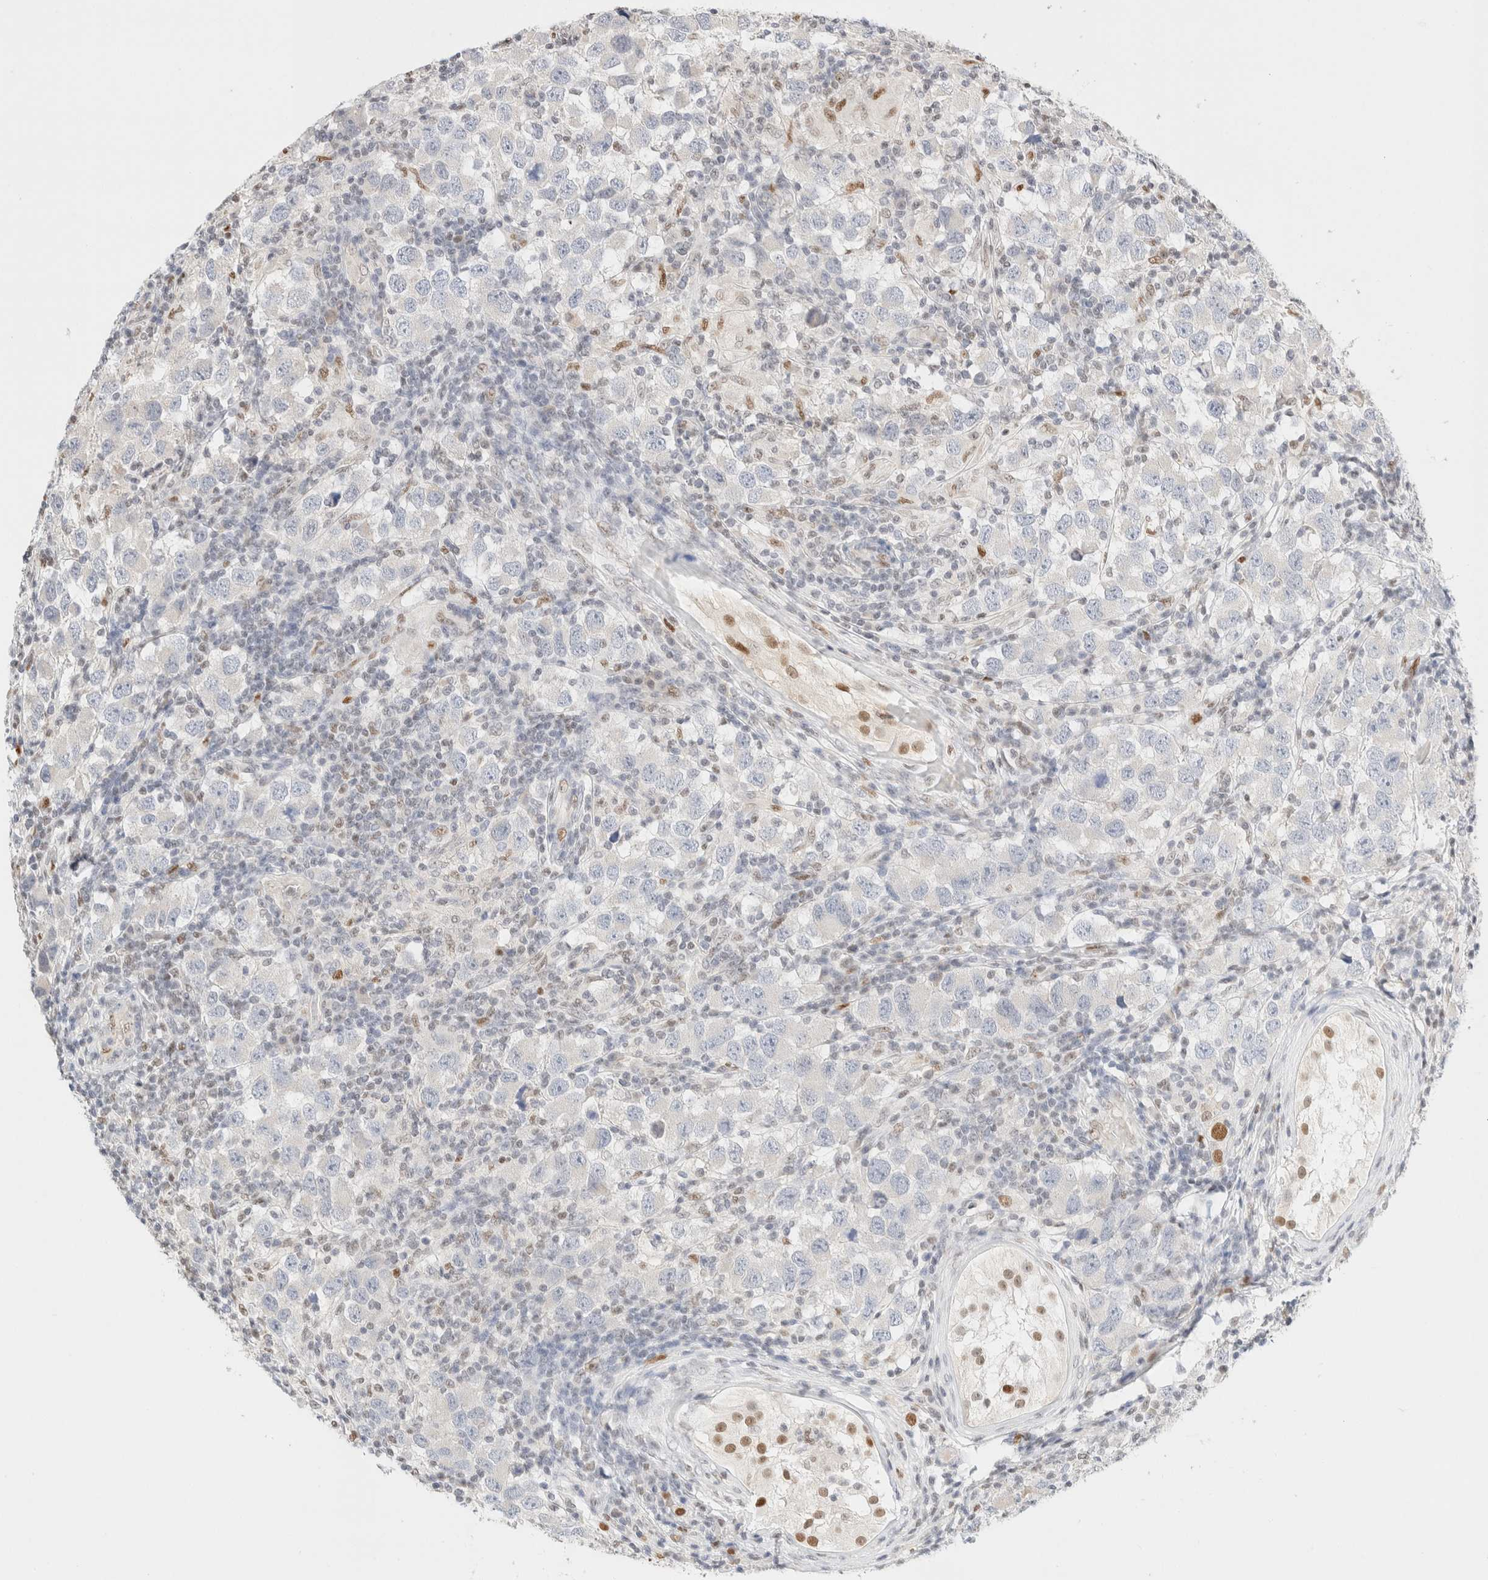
{"staining": {"intensity": "negative", "quantity": "none", "location": "none"}, "tissue": "testis cancer", "cell_type": "Tumor cells", "image_type": "cancer", "snomed": [{"axis": "morphology", "description": "Carcinoma, Embryonal, NOS"}, {"axis": "topography", "description": "Testis"}], "caption": "Human embryonal carcinoma (testis) stained for a protein using IHC demonstrates no expression in tumor cells.", "gene": "DDB2", "patient": {"sex": "male", "age": 21}}